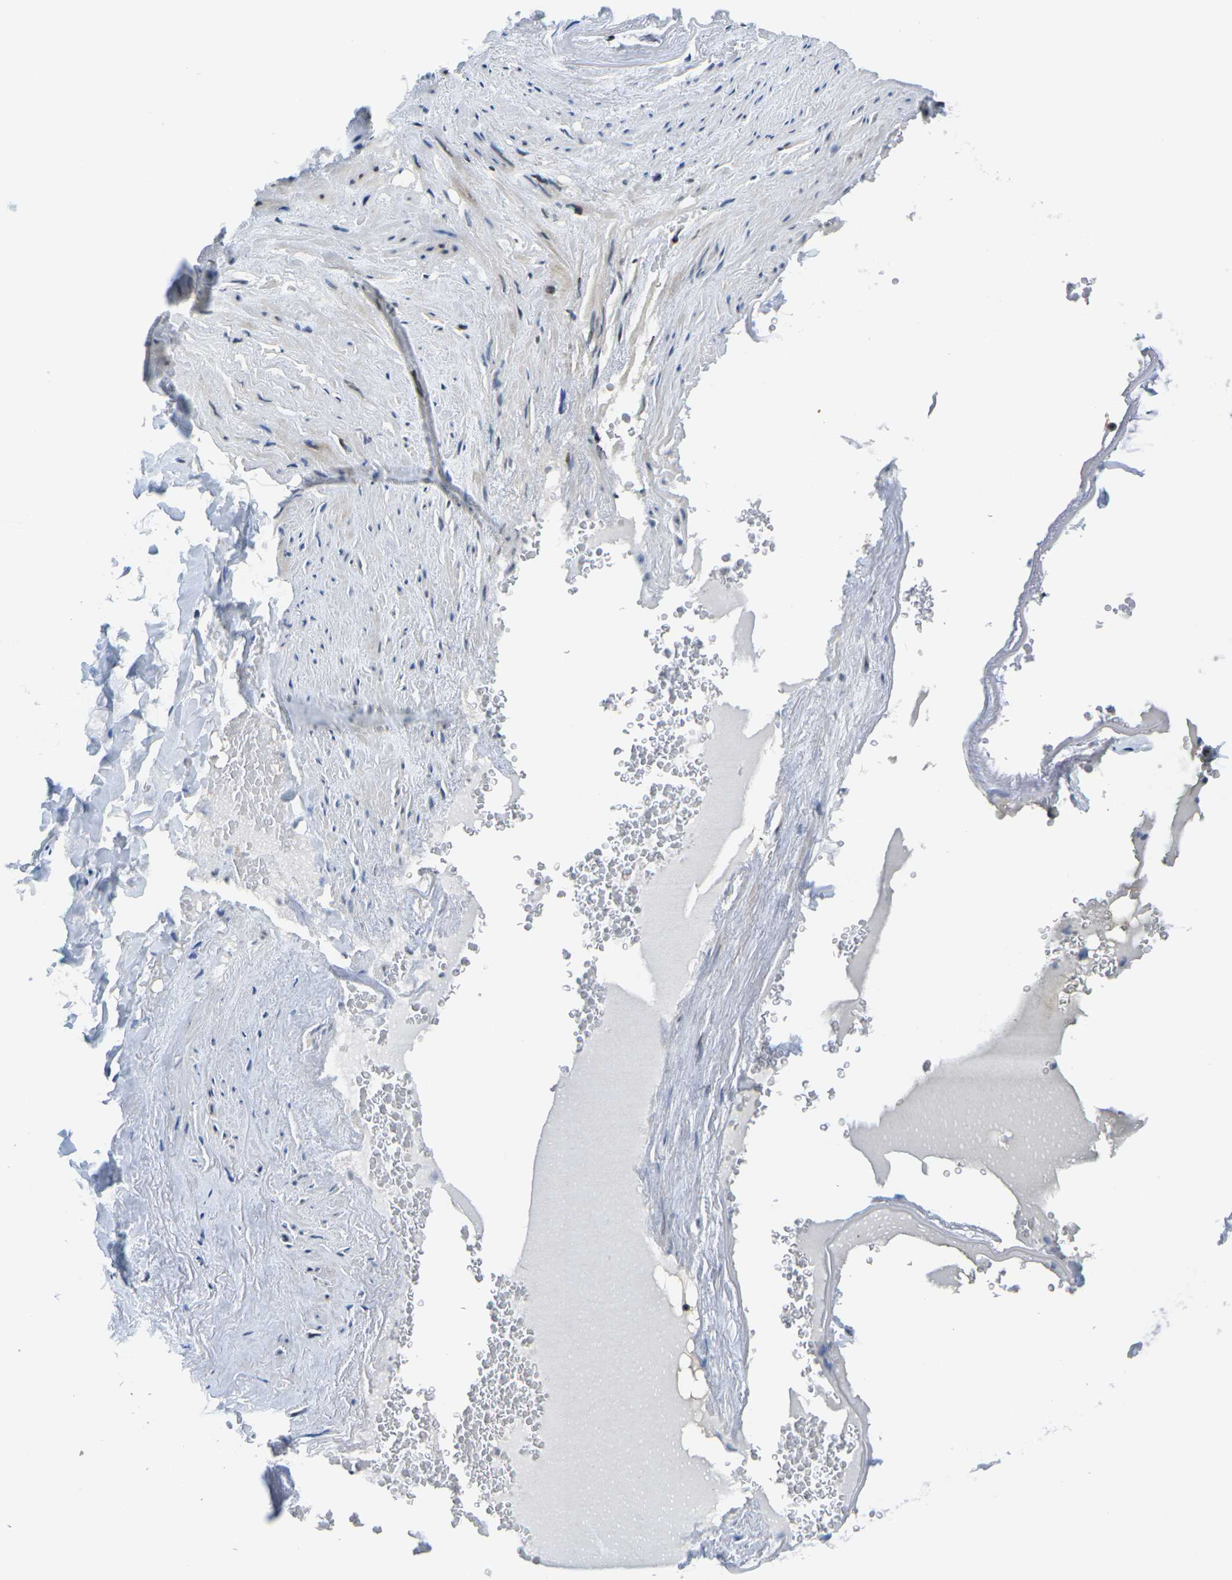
{"staining": {"intensity": "moderate", "quantity": ">75%", "location": "nuclear"}, "tissue": "adipose tissue", "cell_type": "Adipocytes", "image_type": "normal", "snomed": [{"axis": "morphology", "description": "Normal tissue, NOS"}, {"axis": "topography", "description": "Peripheral nerve tissue"}], "caption": "Human adipose tissue stained with a brown dye exhibits moderate nuclear positive staining in about >75% of adipocytes.", "gene": "PRPF8", "patient": {"sex": "male", "age": 70}}